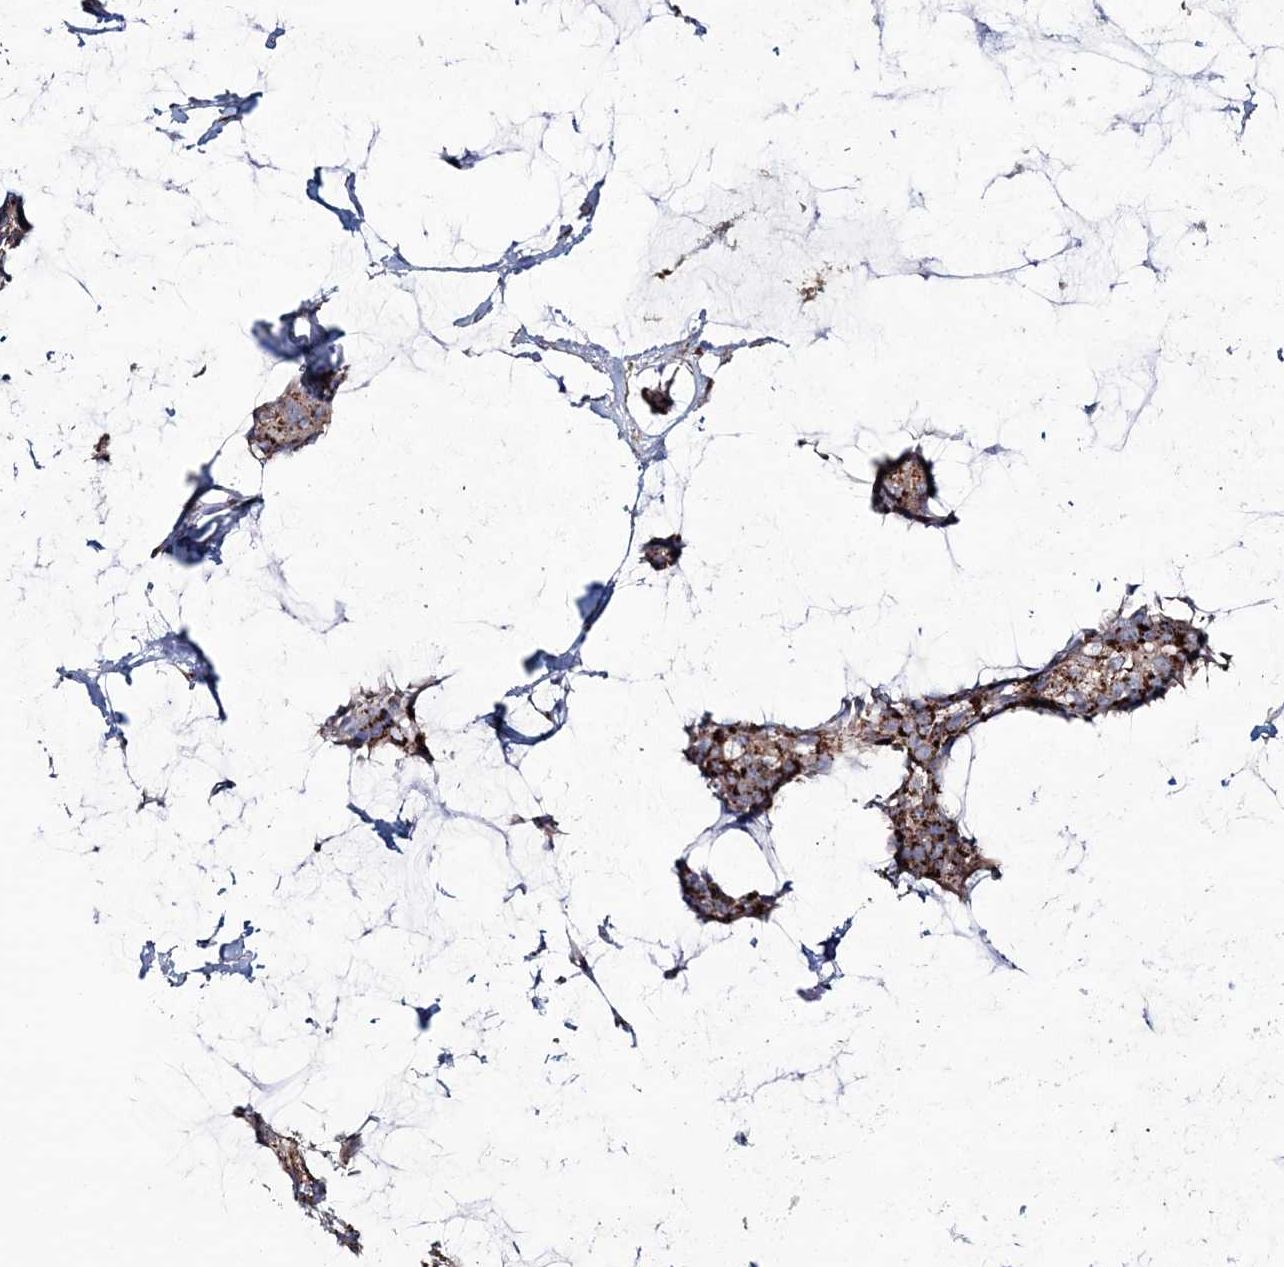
{"staining": {"intensity": "strong", "quantity": ">75%", "location": "cytoplasmic/membranous"}, "tissue": "breast cancer", "cell_type": "Tumor cells", "image_type": "cancer", "snomed": [{"axis": "morphology", "description": "Duct carcinoma"}, {"axis": "topography", "description": "Breast"}], "caption": "Breast cancer (invasive ductal carcinoma) stained for a protein shows strong cytoplasmic/membranous positivity in tumor cells.", "gene": "MAN1A2", "patient": {"sex": "female", "age": 93}}